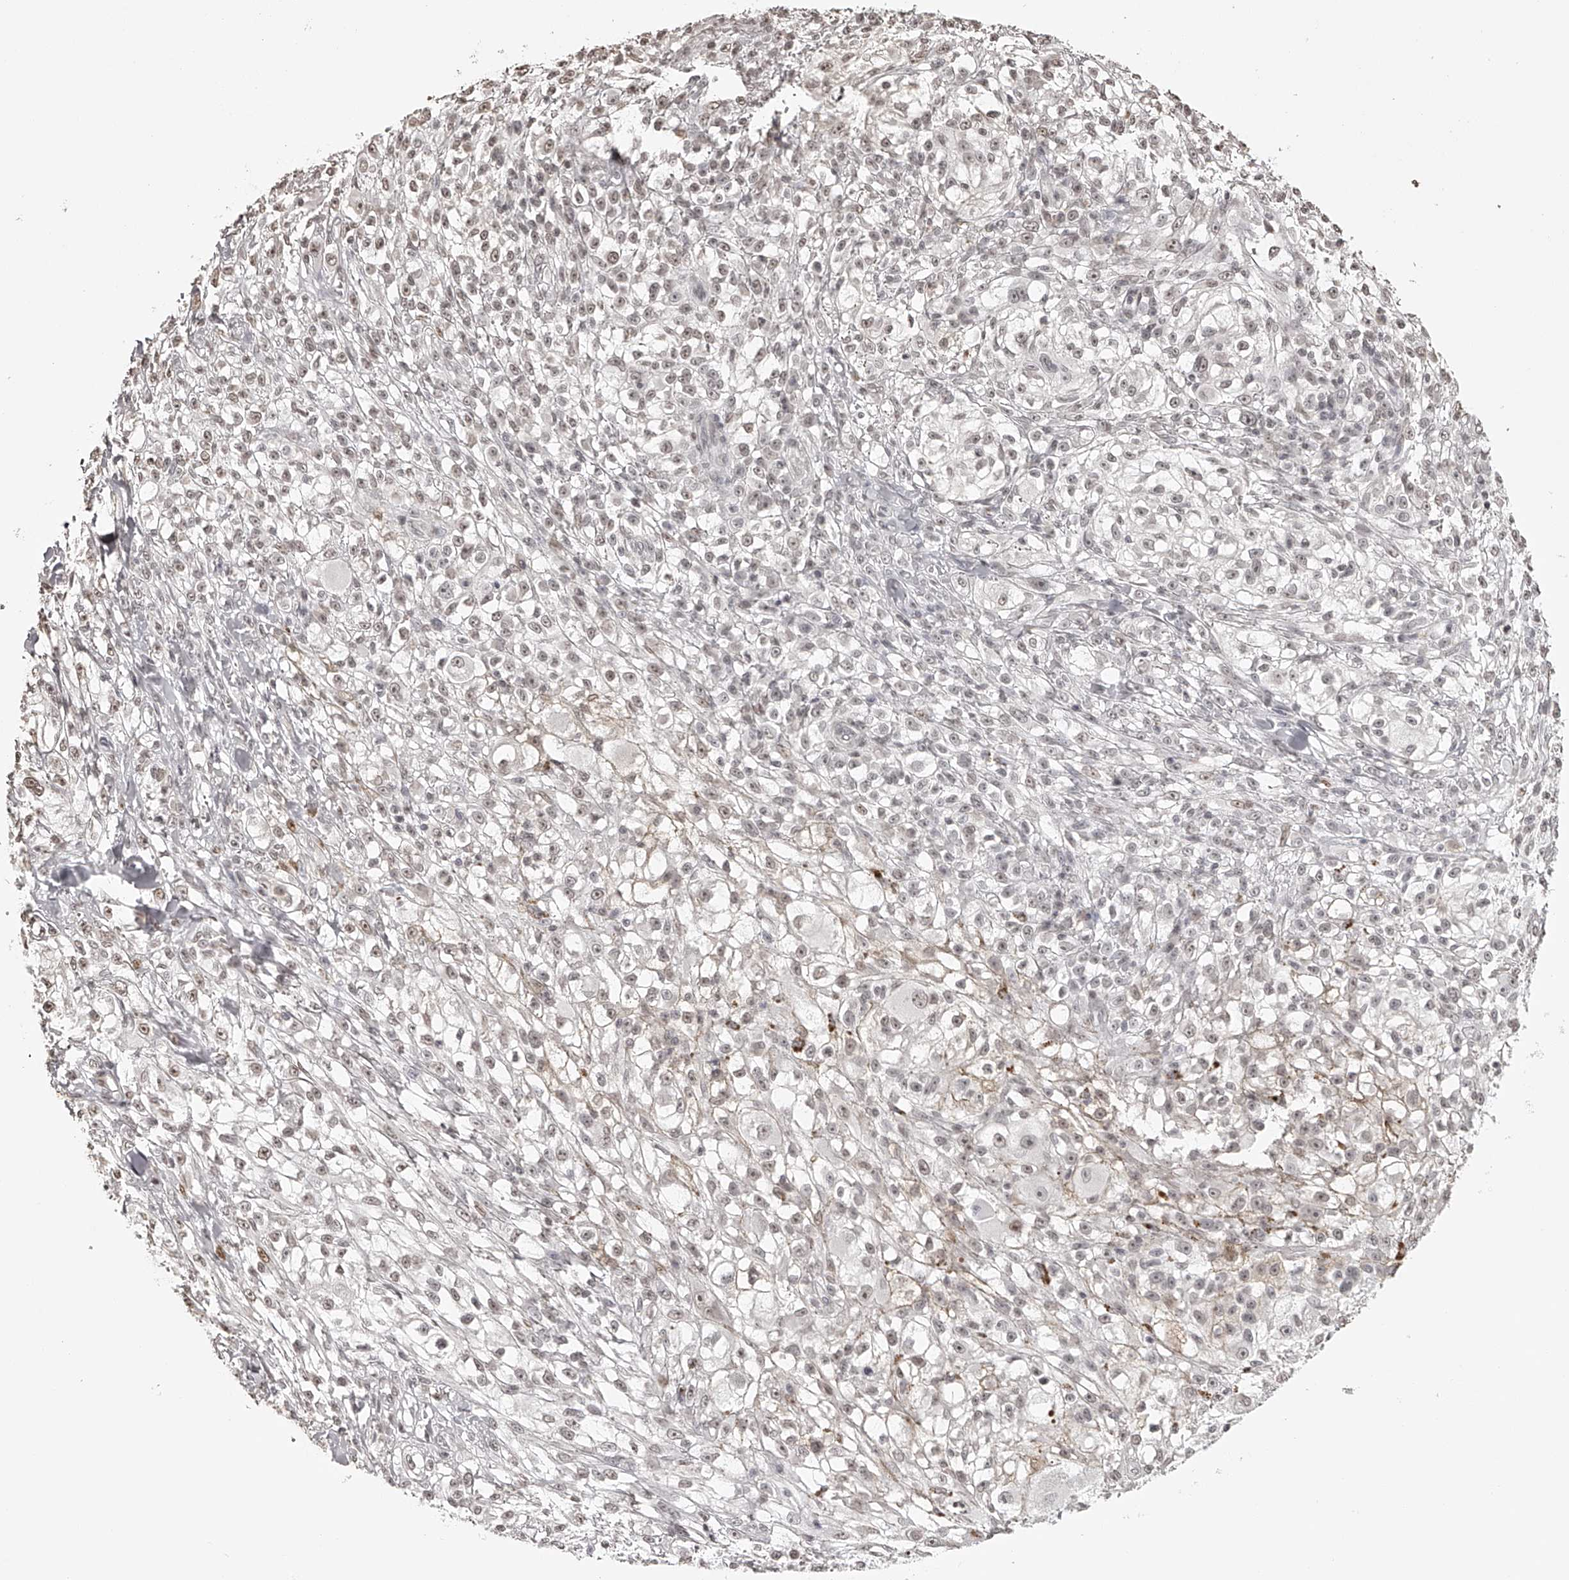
{"staining": {"intensity": "weak", "quantity": ">75%", "location": "nuclear"}, "tissue": "melanoma", "cell_type": "Tumor cells", "image_type": "cancer", "snomed": [{"axis": "morphology", "description": "Malignant melanoma, NOS"}, {"axis": "topography", "description": "Skin of head"}], "caption": "Immunohistochemistry (DAB) staining of melanoma exhibits weak nuclear protein positivity in about >75% of tumor cells.", "gene": "ZNF503", "patient": {"sex": "male", "age": 83}}